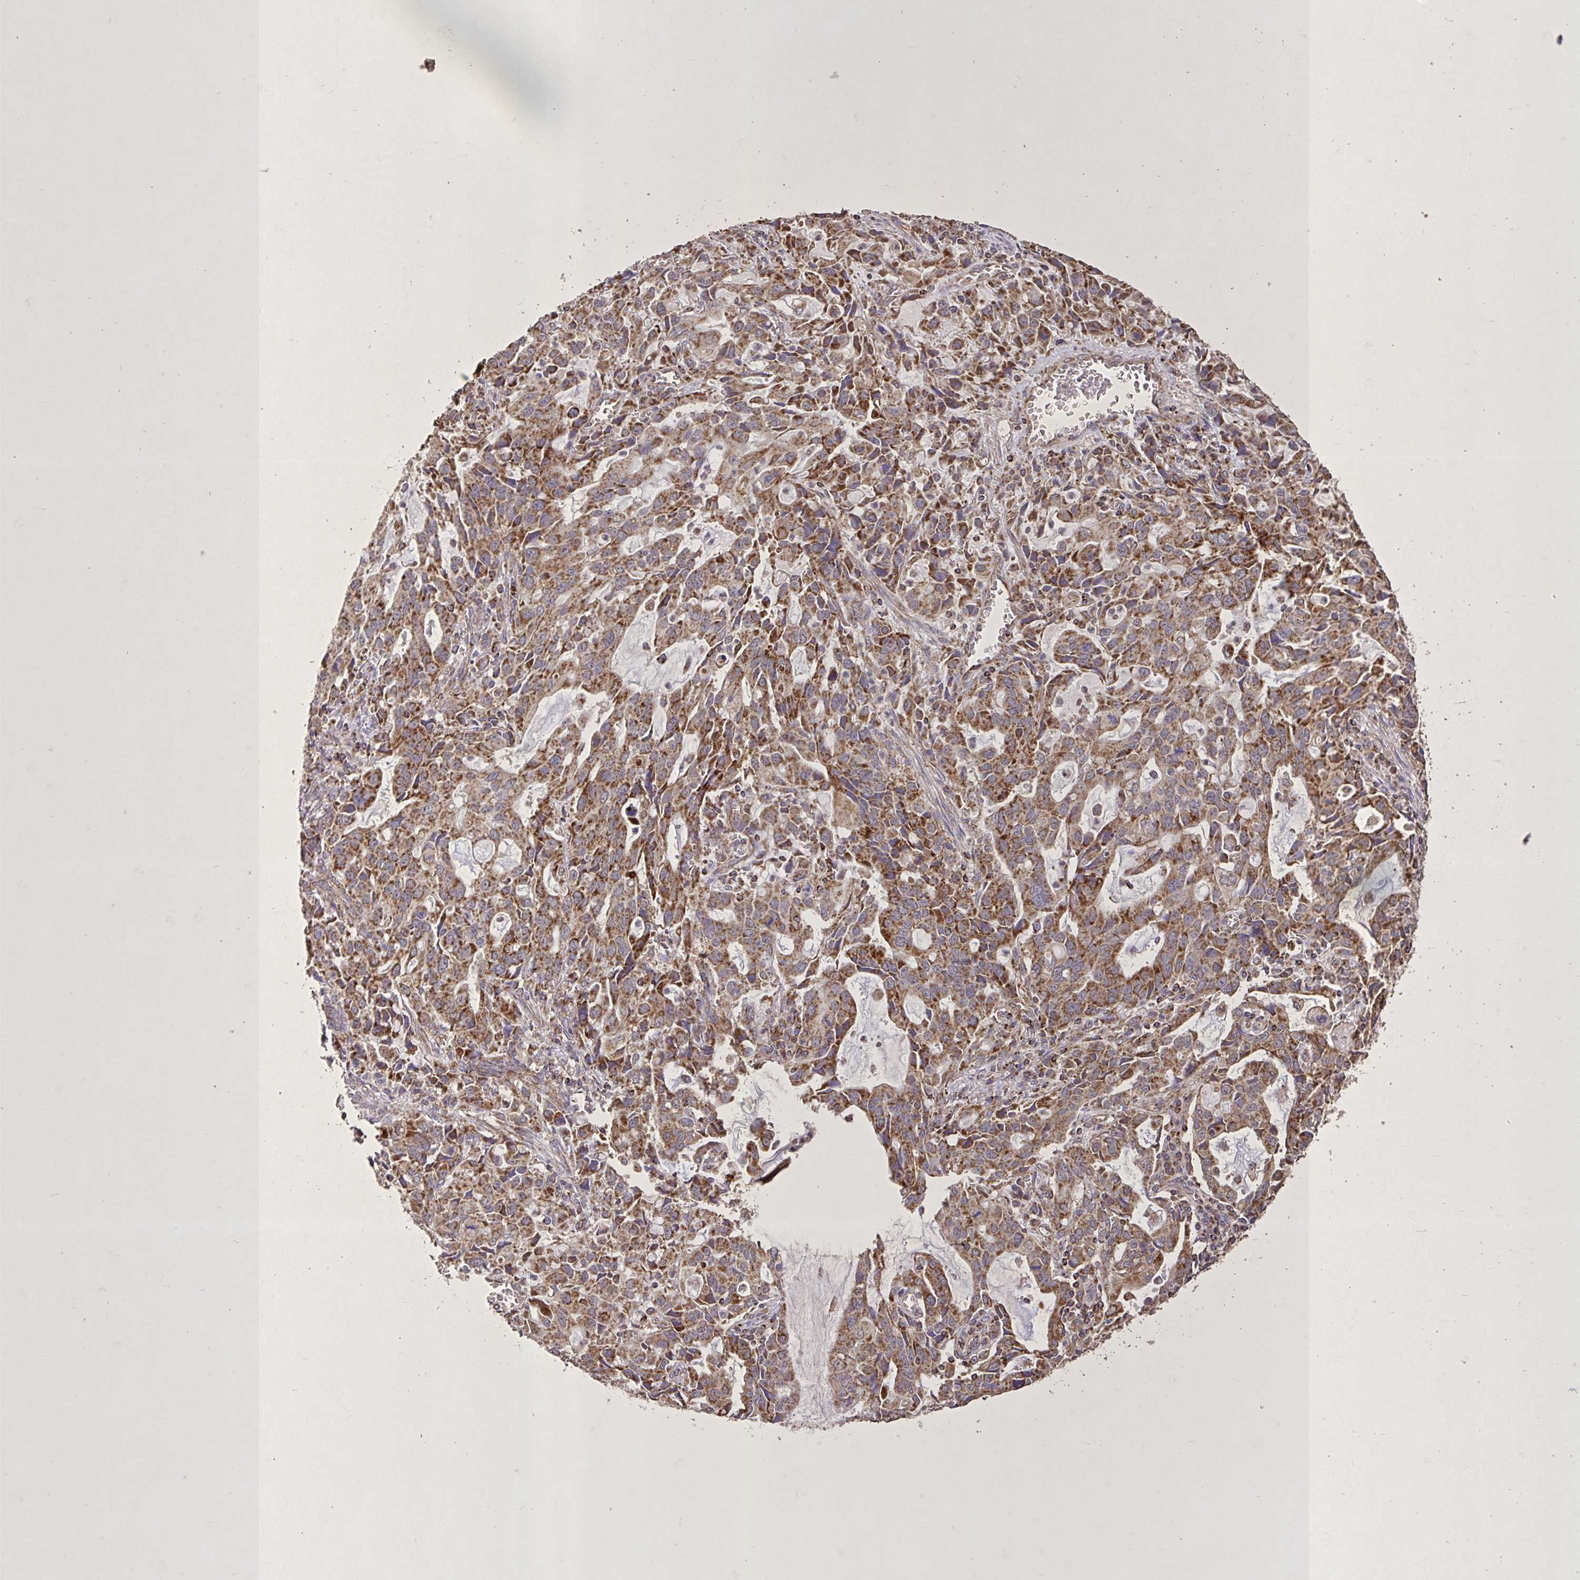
{"staining": {"intensity": "moderate", "quantity": ">75%", "location": "cytoplasmic/membranous"}, "tissue": "stomach cancer", "cell_type": "Tumor cells", "image_type": "cancer", "snomed": [{"axis": "morphology", "description": "Adenocarcinoma, NOS"}, {"axis": "topography", "description": "Stomach, upper"}], "caption": "Moderate cytoplasmic/membranous positivity is present in about >75% of tumor cells in adenocarcinoma (stomach). (DAB IHC with brightfield microscopy, high magnification).", "gene": "AGK", "patient": {"sex": "male", "age": 85}}